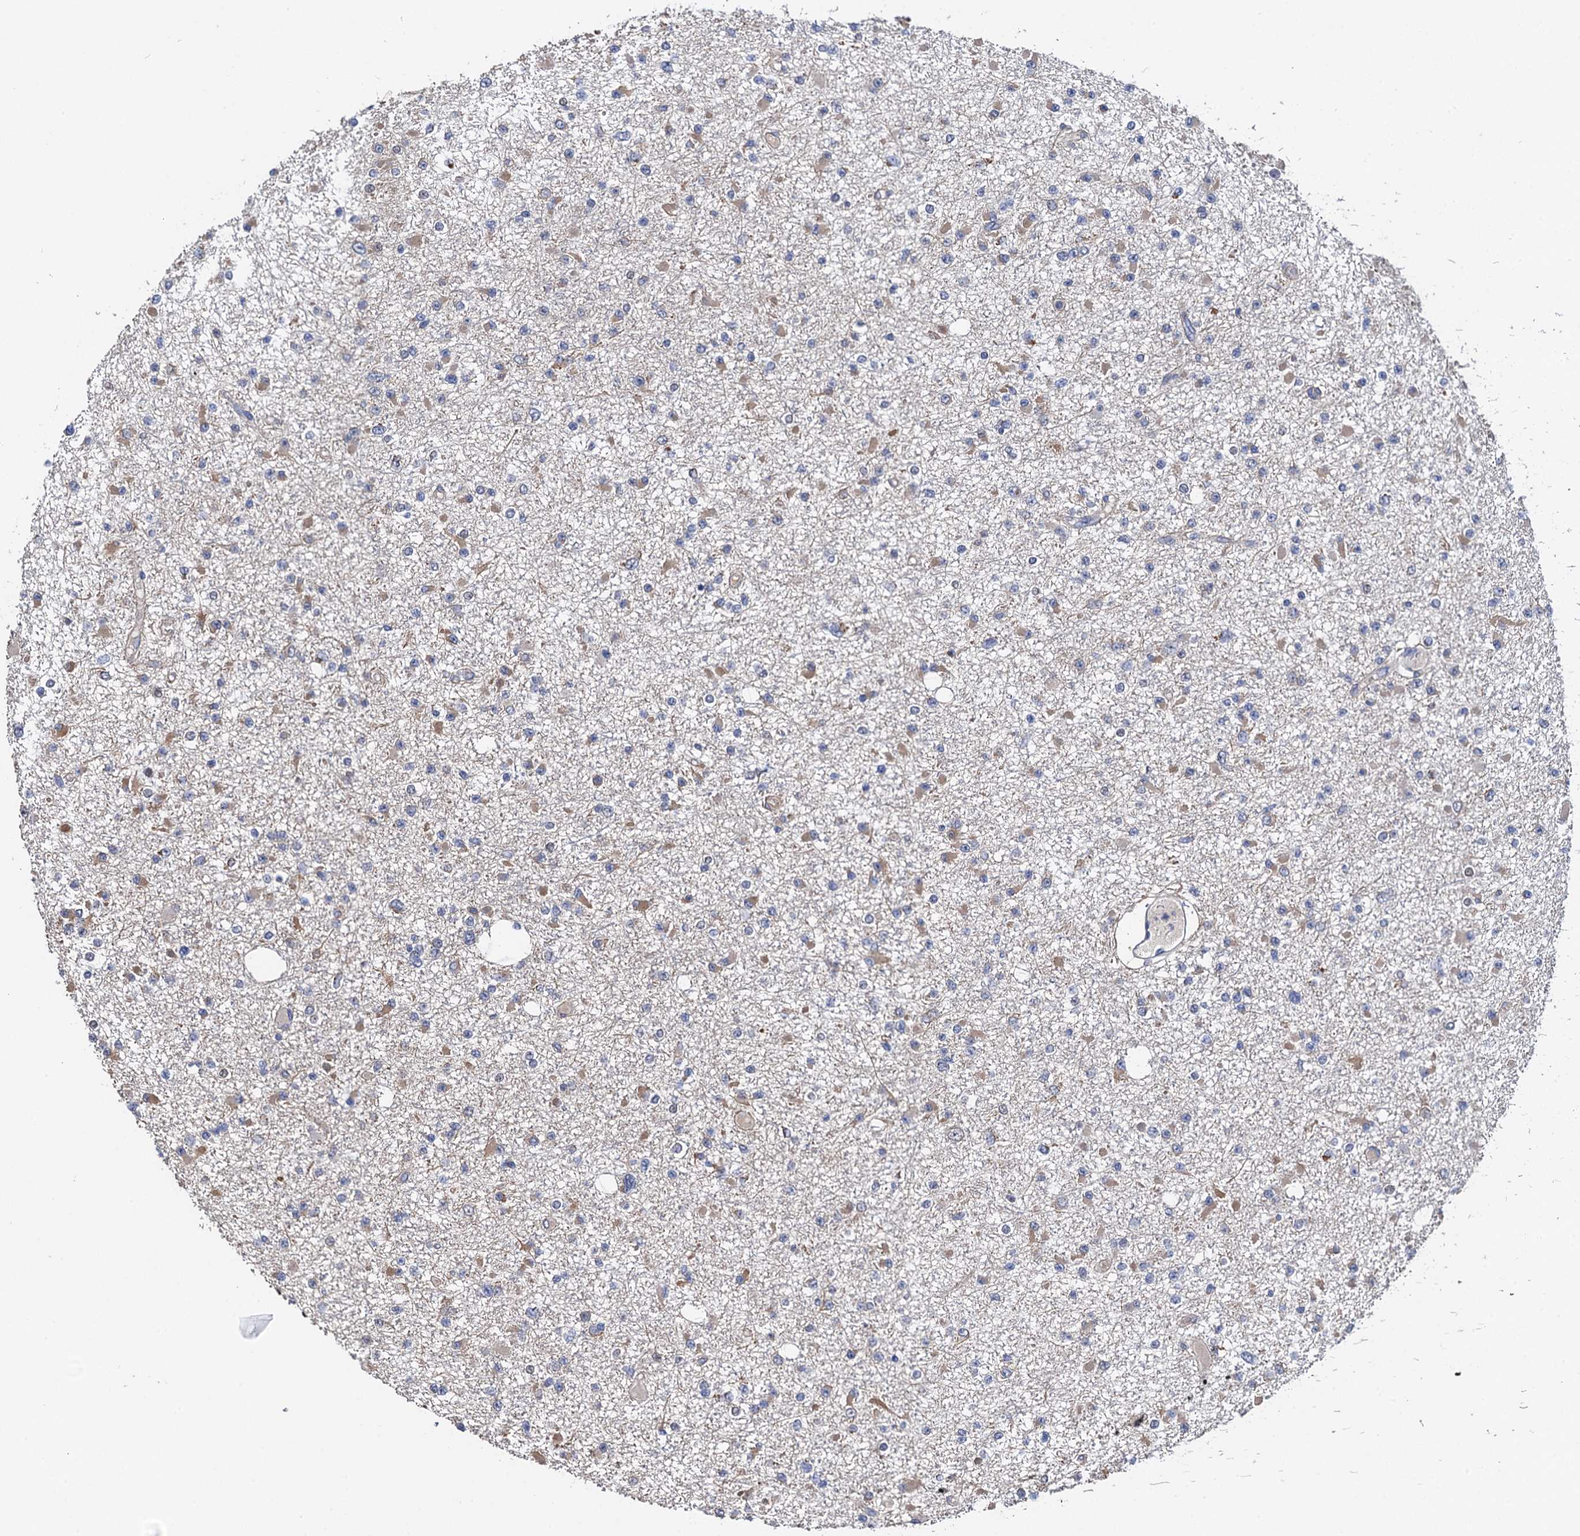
{"staining": {"intensity": "weak", "quantity": "<25%", "location": "cytoplasmic/membranous"}, "tissue": "glioma", "cell_type": "Tumor cells", "image_type": "cancer", "snomed": [{"axis": "morphology", "description": "Glioma, malignant, Low grade"}, {"axis": "topography", "description": "Brain"}], "caption": "IHC of glioma displays no expression in tumor cells. (Immunohistochemistry (ihc), brightfield microscopy, high magnification).", "gene": "PTCD3", "patient": {"sex": "female", "age": 22}}